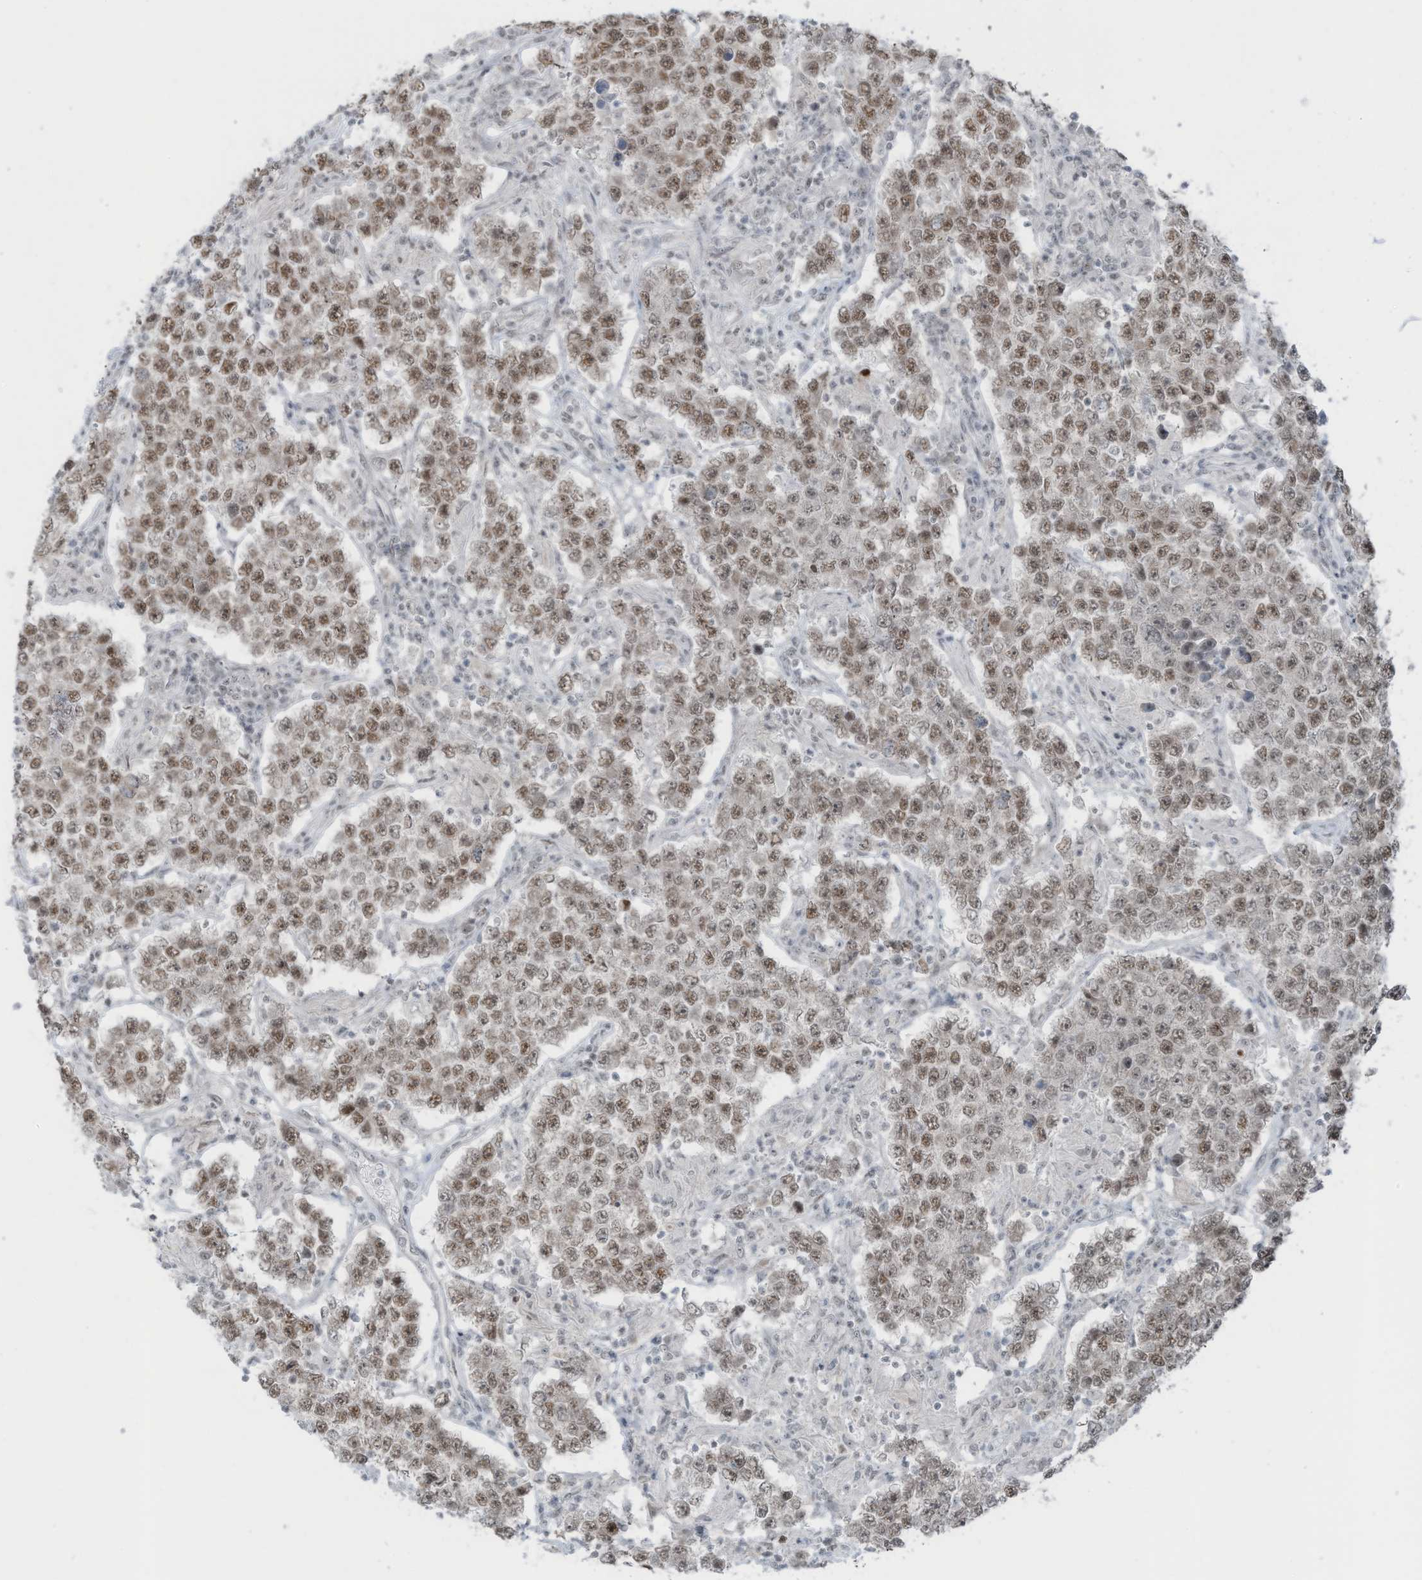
{"staining": {"intensity": "moderate", "quantity": ">75%", "location": "nuclear"}, "tissue": "testis cancer", "cell_type": "Tumor cells", "image_type": "cancer", "snomed": [{"axis": "morphology", "description": "Normal tissue, NOS"}, {"axis": "morphology", "description": "Urothelial carcinoma, High grade"}, {"axis": "morphology", "description": "Seminoma, NOS"}, {"axis": "morphology", "description": "Carcinoma, Embryonal, NOS"}, {"axis": "topography", "description": "Urinary bladder"}, {"axis": "topography", "description": "Testis"}], "caption": "This photomicrograph reveals testis urothelial carcinoma (high-grade) stained with IHC to label a protein in brown. The nuclear of tumor cells show moderate positivity for the protein. Nuclei are counter-stained blue.", "gene": "WRNIP1", "patient": {"sex": "male", "age": 41}}